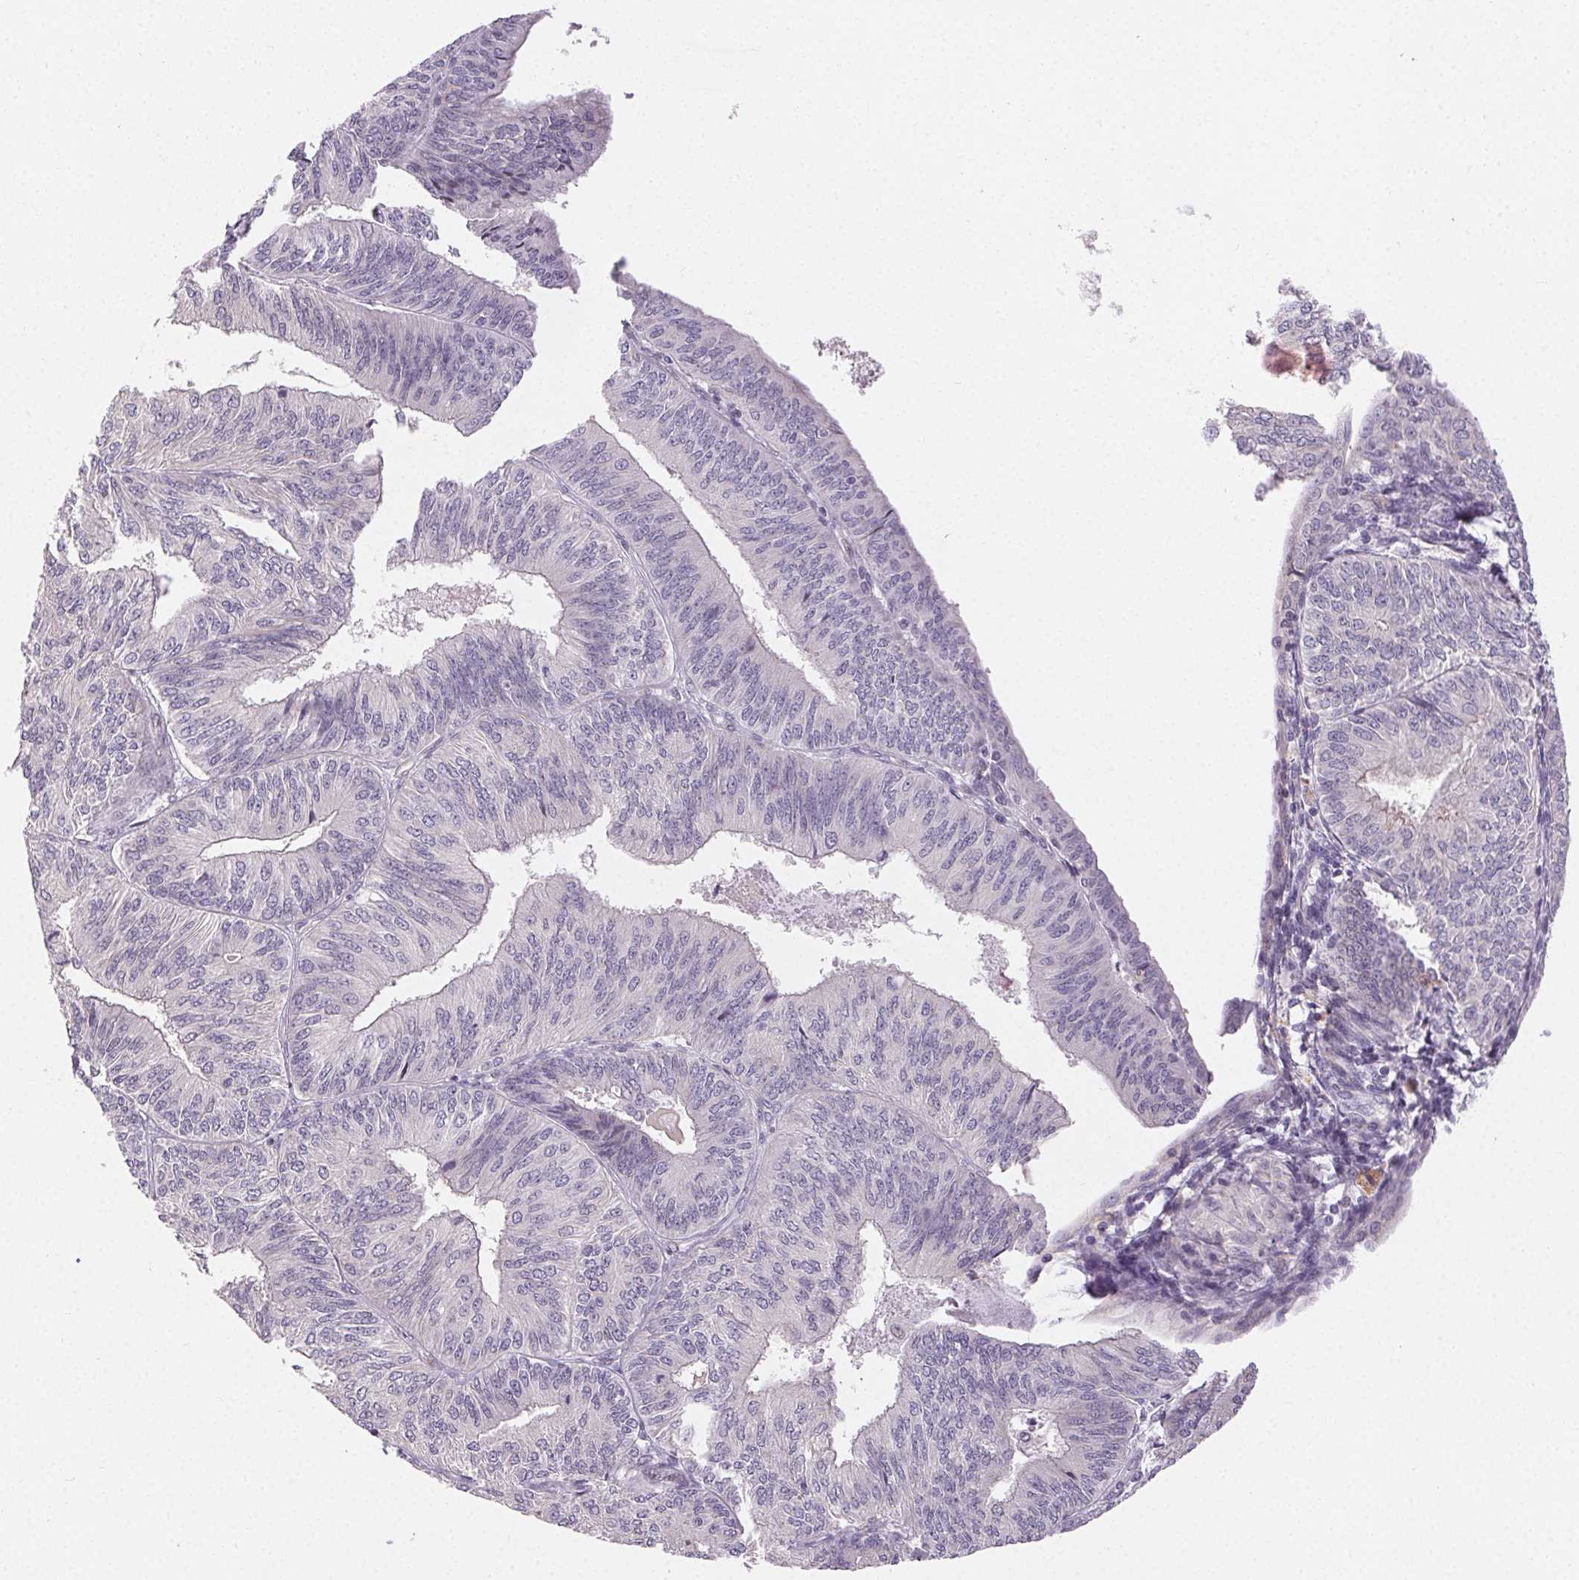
{"staining": {"intensity": "negative", "quantity": "none", "location": "none"}, "tissue": "endometrial cancer", "cell_type": "Tumor cells", "image_type": "cancer", "snomed": [{"axis": "morphology", "description": "Adenocarcinoma, NOS"}, {"axis": "topography", "description": "Endometrium"}], "caption": "Photomicrograph shows no protein positivity in tumor cells of endometrial cancer (adenocarcinoma) tissue.", "gene": "RPGRIP1", "patient": {"sex": "female", "age": 58}}